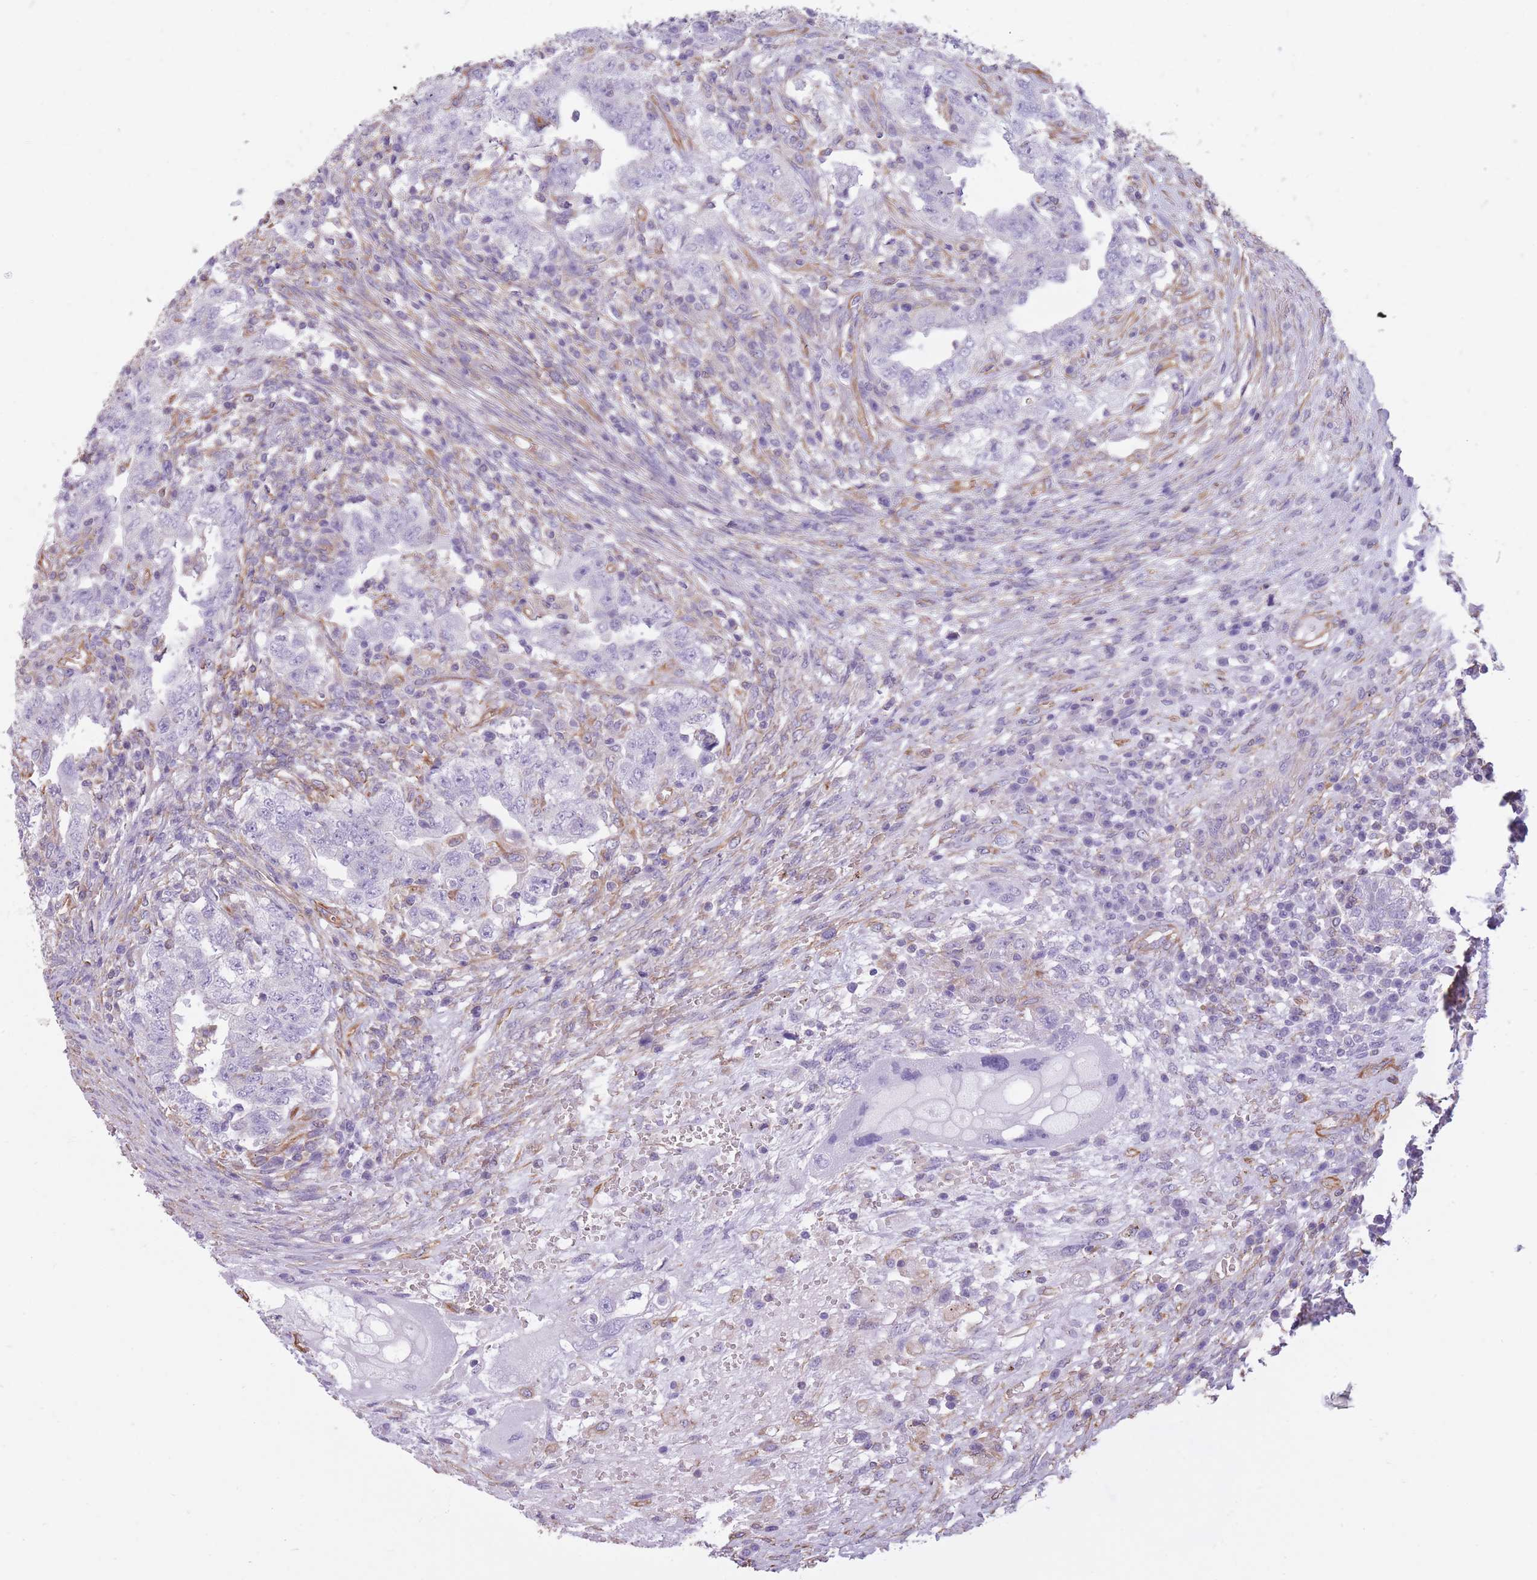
{"staining": {"intensity": "negative", "quantity": "none", "location": "none"}, "tissue": "testis cancer", "cell_type": "Tumor cells", "image_type": "cancer", "snomed": [{"axis": "morphology", "description": "Carcinoma, Embryonal, NOS"}, {"axis": "topography", "description": "Testis"}], "caption": "This photomicrograph is of testis cancer (embryonal carcinoma) stained with immunohistochemistry (IHC) to label a protein in brown with the nuclei are counter-stained blue. There is no staining in tumor cells.", "gene": "ADD1", "patient": {"sex": "male", "age": 26}}